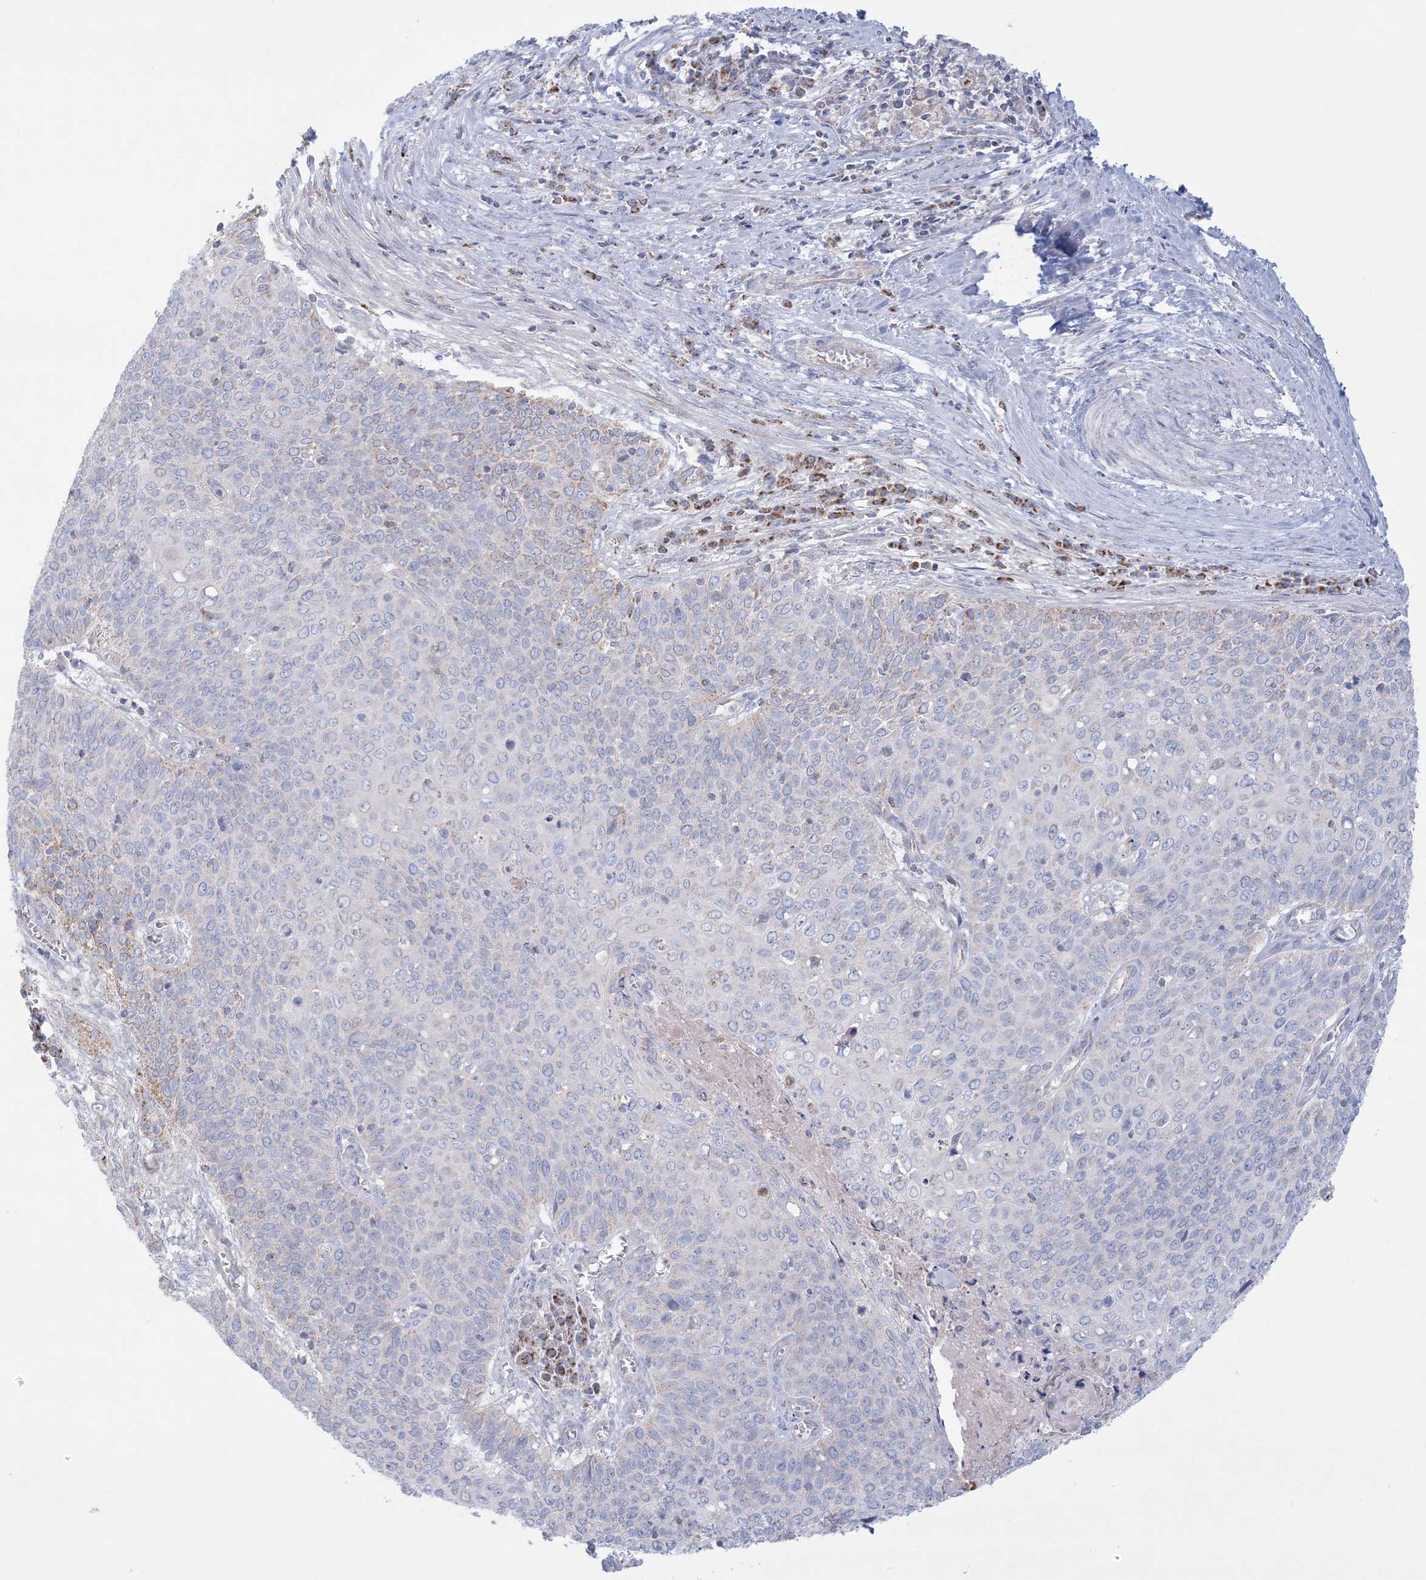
{"staining": {"intensity": "moderate", "quantity": "<25%", "location": "cytoplasmic/membranous"}, "tissue": "cervical cancer", "cell_type": "Tumor cells", "image_type": "cancer", "snomed": [{"axis": "morphology", "description": "Squamous cell carcinoma, NOS"}, {"axis": "topography", "description": "Cervix"}], "caption": "A histopathology image showing moderate cytoplasmic/membranous staining in about <25% of tumor cells in cervical cancer, as visualized by brown immunohistochemical staining.", "gene": "KCTD6", "patient": {"sex": "female", "age": 39}}